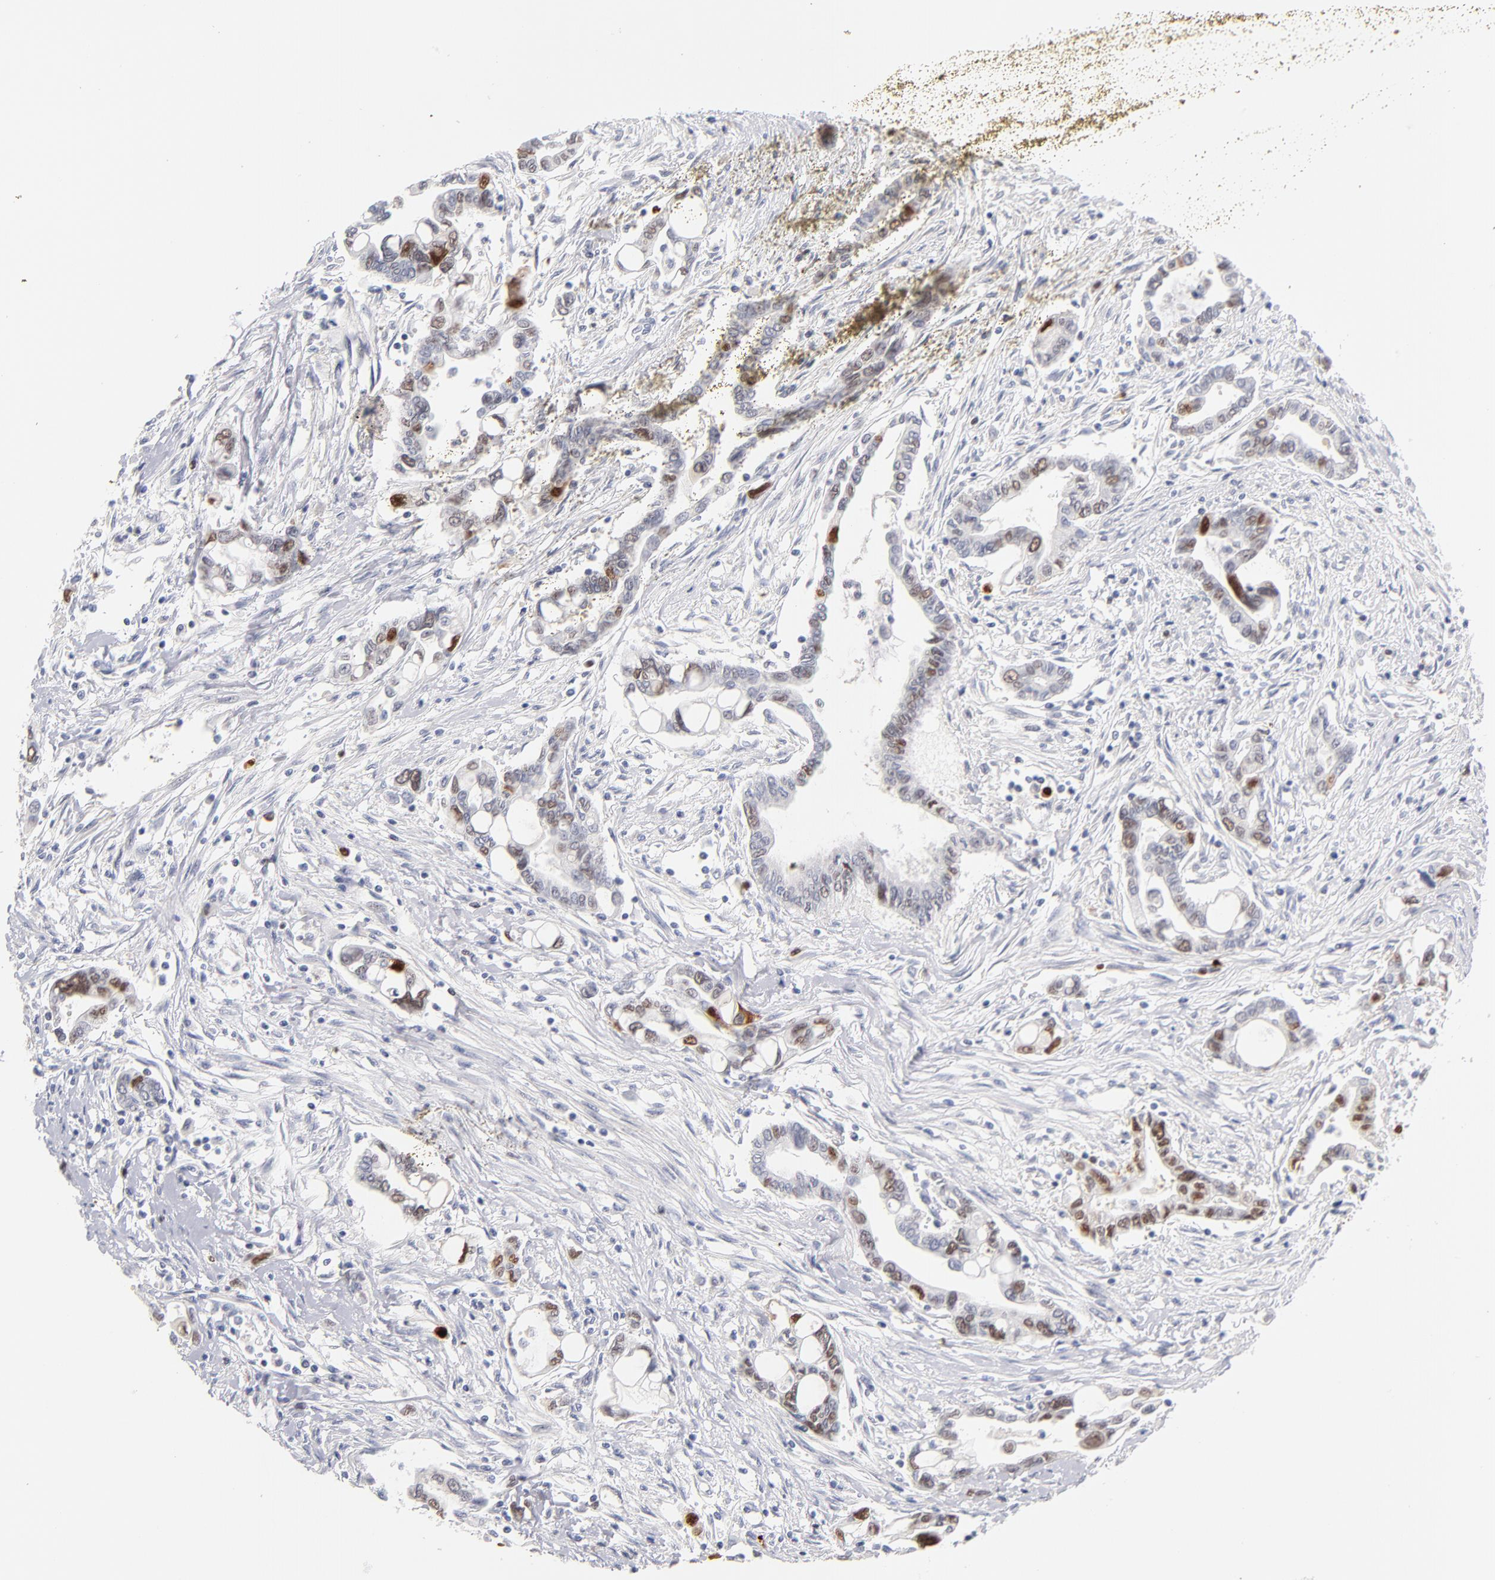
{"staining": {"intensity": "moderate", "quantity": "25%-75%", "location": "nuclear"}, "tissue": "pancreatic cancer", "cell_type": "Tumor cells", "image_type": "cancer", "snomed": [{"axis": "morphology", "description": "Adenocarcinoma, NOS"}, {"axis": "topography", "description": "Pancreas"}], "caption": "Immunohistochemical staining of pancreatic adenocarcinoma reveals medium levels of moderate nuclear protein positivity in approximately 25%-75% of tumor cells.", "gene": "PARP1", "patient": {"sex": "female", "age": 57}}